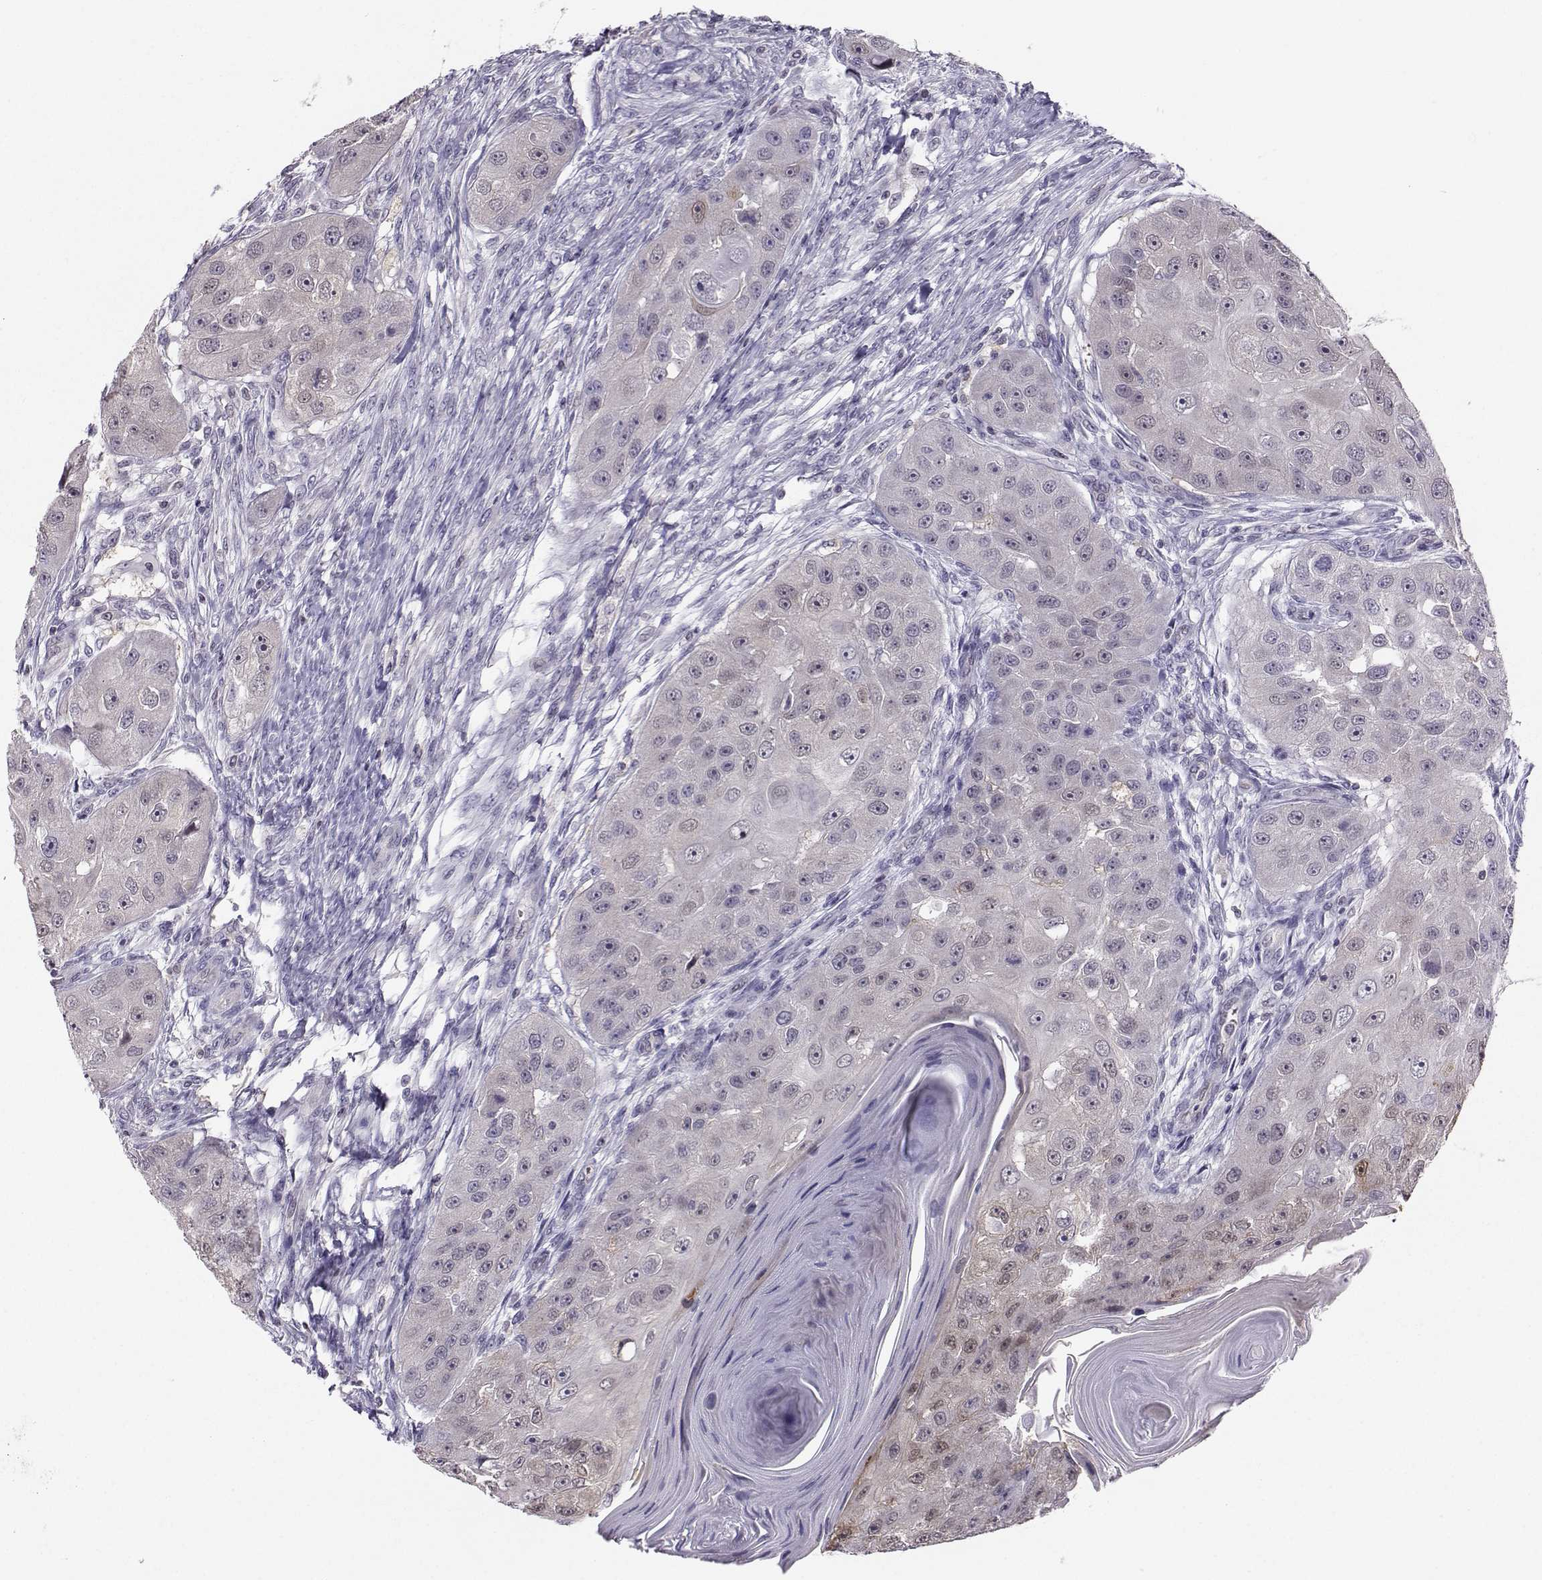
{"staining": {"intensity": "negative", "quantity": "none", "location": "none"}, "tissue": "head and neck cancer", "cell_type": "Tumor cells", "image_type": "cancer", "snomed": [{"axis": "morphology", "description": "Squamous cell carcinoma, NOS"}, {"axis": "topography", "description": "Head-Neck"}], "caption": "Tumor cells show no significant positivity in squamous cell carcinoma (head and neck).", "gene": "PGK1", "patient": {"sex": "male", "age": 51}}